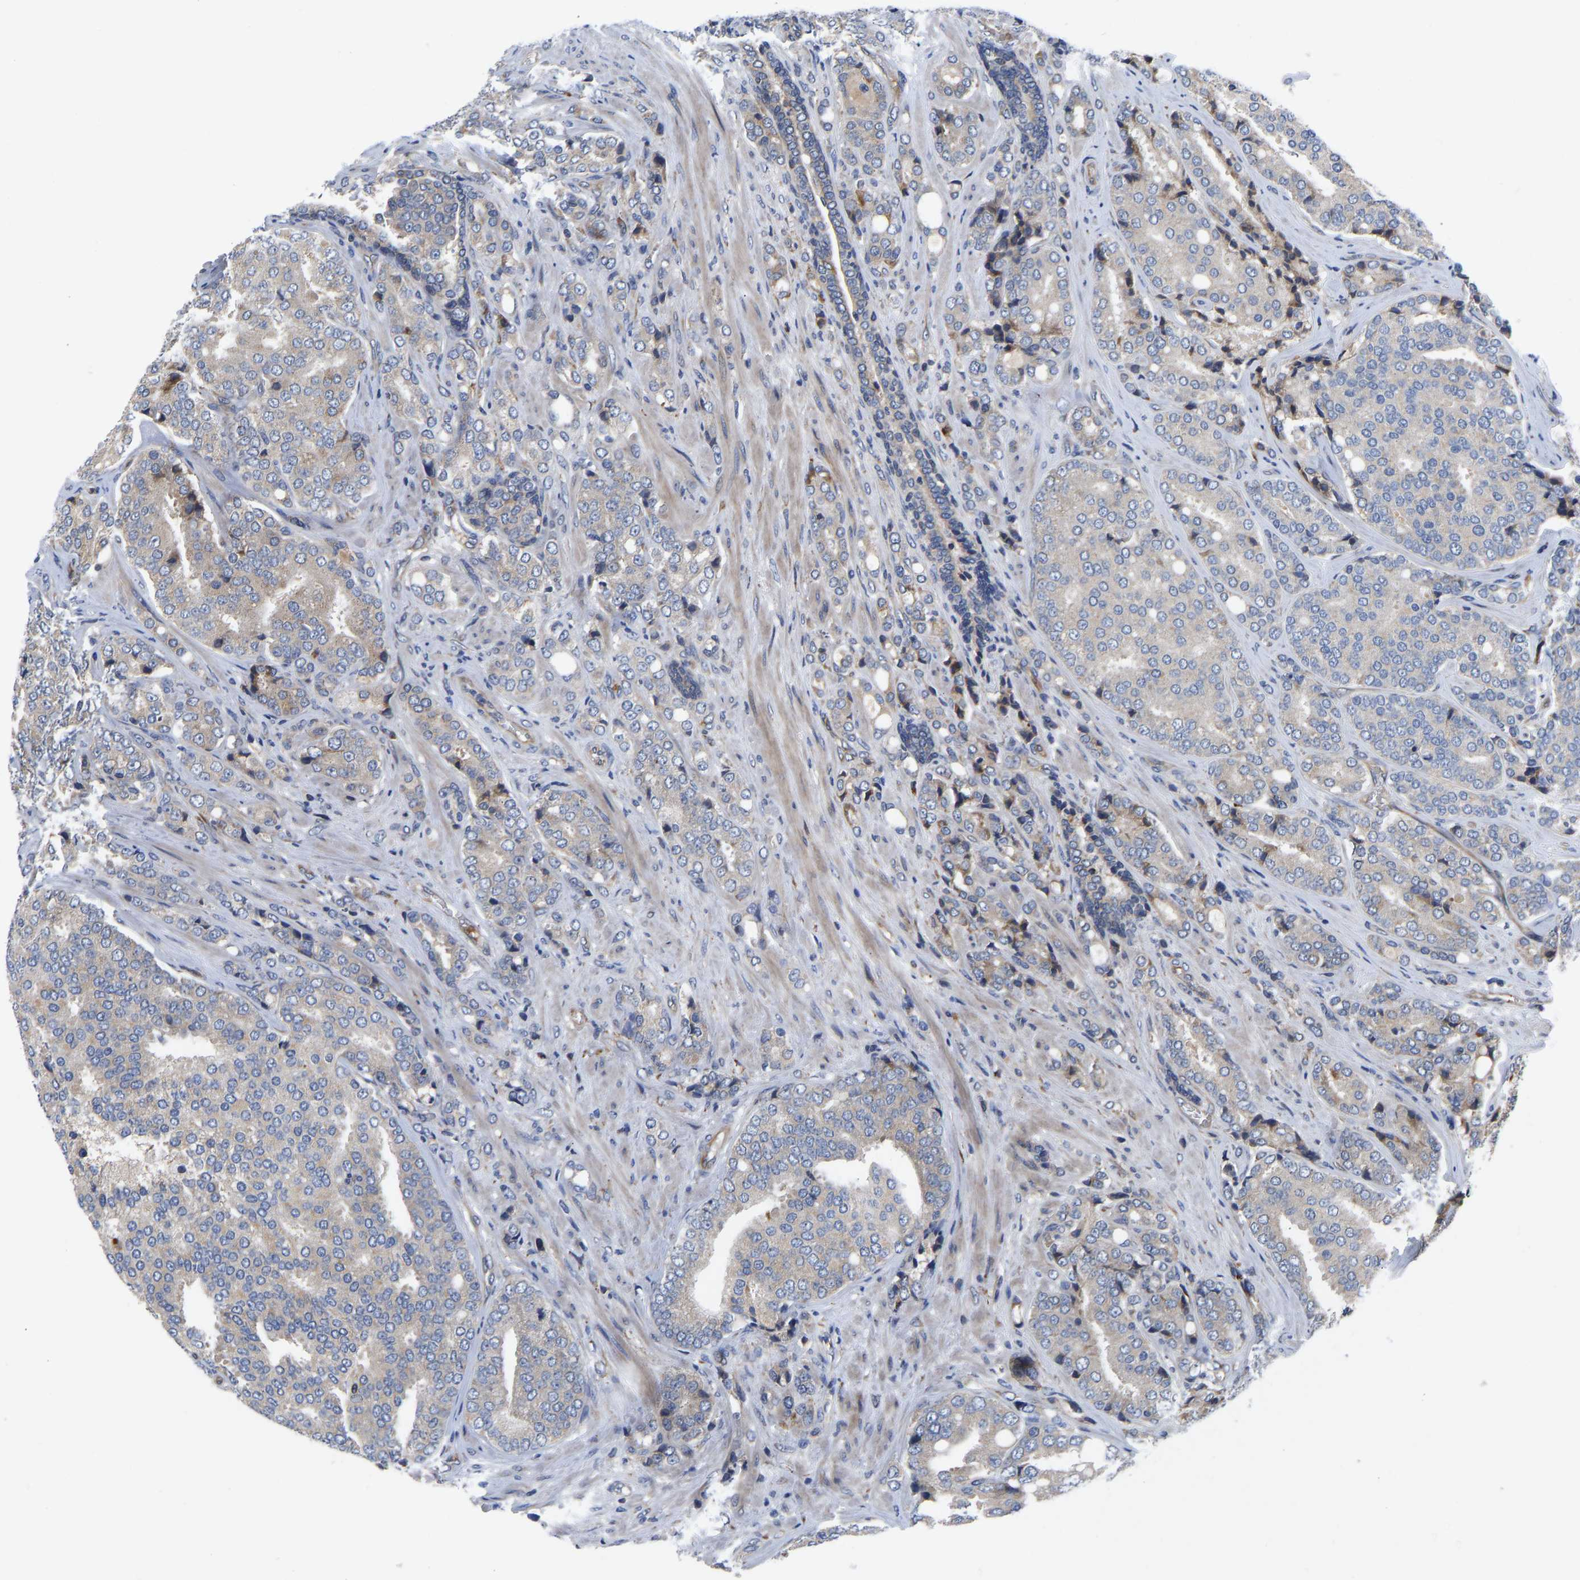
{"staining": {"intensity": "weak", "quantity": "<25%", "location": "cytoplasmic/membranous"}, "tissue": "prostate cancer", "cell_type": "Tumor cells", "image_type": "cancer", "snomed": [{"axis": "morphology", "description": "Adenocarcinoma, High grade"}, {"axis": "topography", "description": "Prostate"}], "caption": "A photomicrograph of human prostate cancer is negative for staining in tumor cells. The staining was performed using DAB to visualize the protein expression in brown, while the nuclei were stained in blue with hematoxylin (Magnification: 20x).", "gene": "FRRS1", "patient": {"sex": "male", "age": 50}}